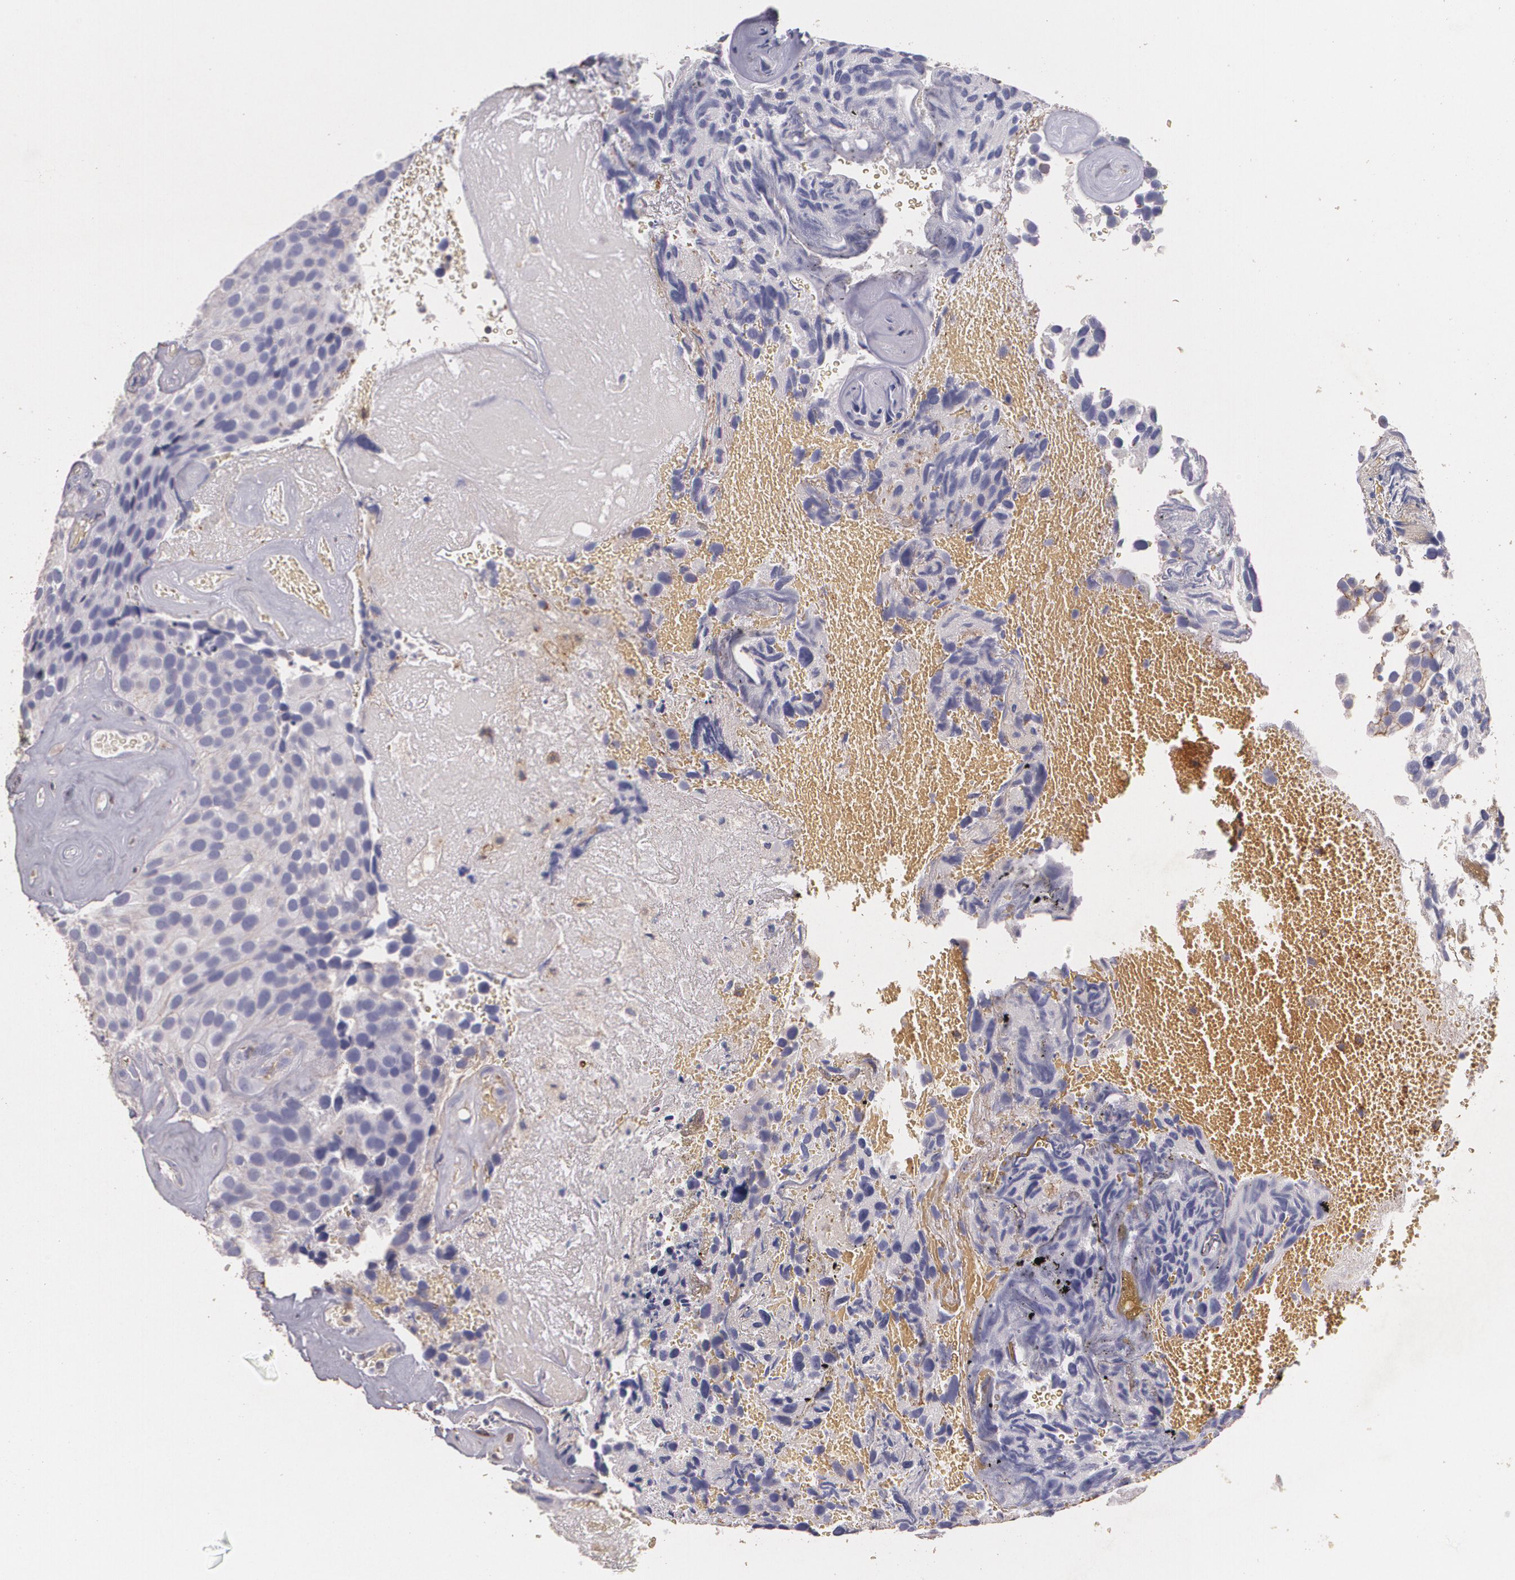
{"staining": {"intensity": "negative", "quantity": "none", "location": "none"}, "tissue": "urothelial cancer", "cell_type": "Tumor cells", "image_type": "cancer", "snomed": [{"axis": "morphology", "description": "Urothelial carcinoma, High grade"}, {"axis": "topography", "description": "Urinary bladder"}], "caption": "This is a histopathology image of immunohistochemistry staining of high-grade urothelial carcinoma, which shows no positivity in tumor cells.", "gene": "TGFBR1", "patient": {"sex": "male", "age": 72}}